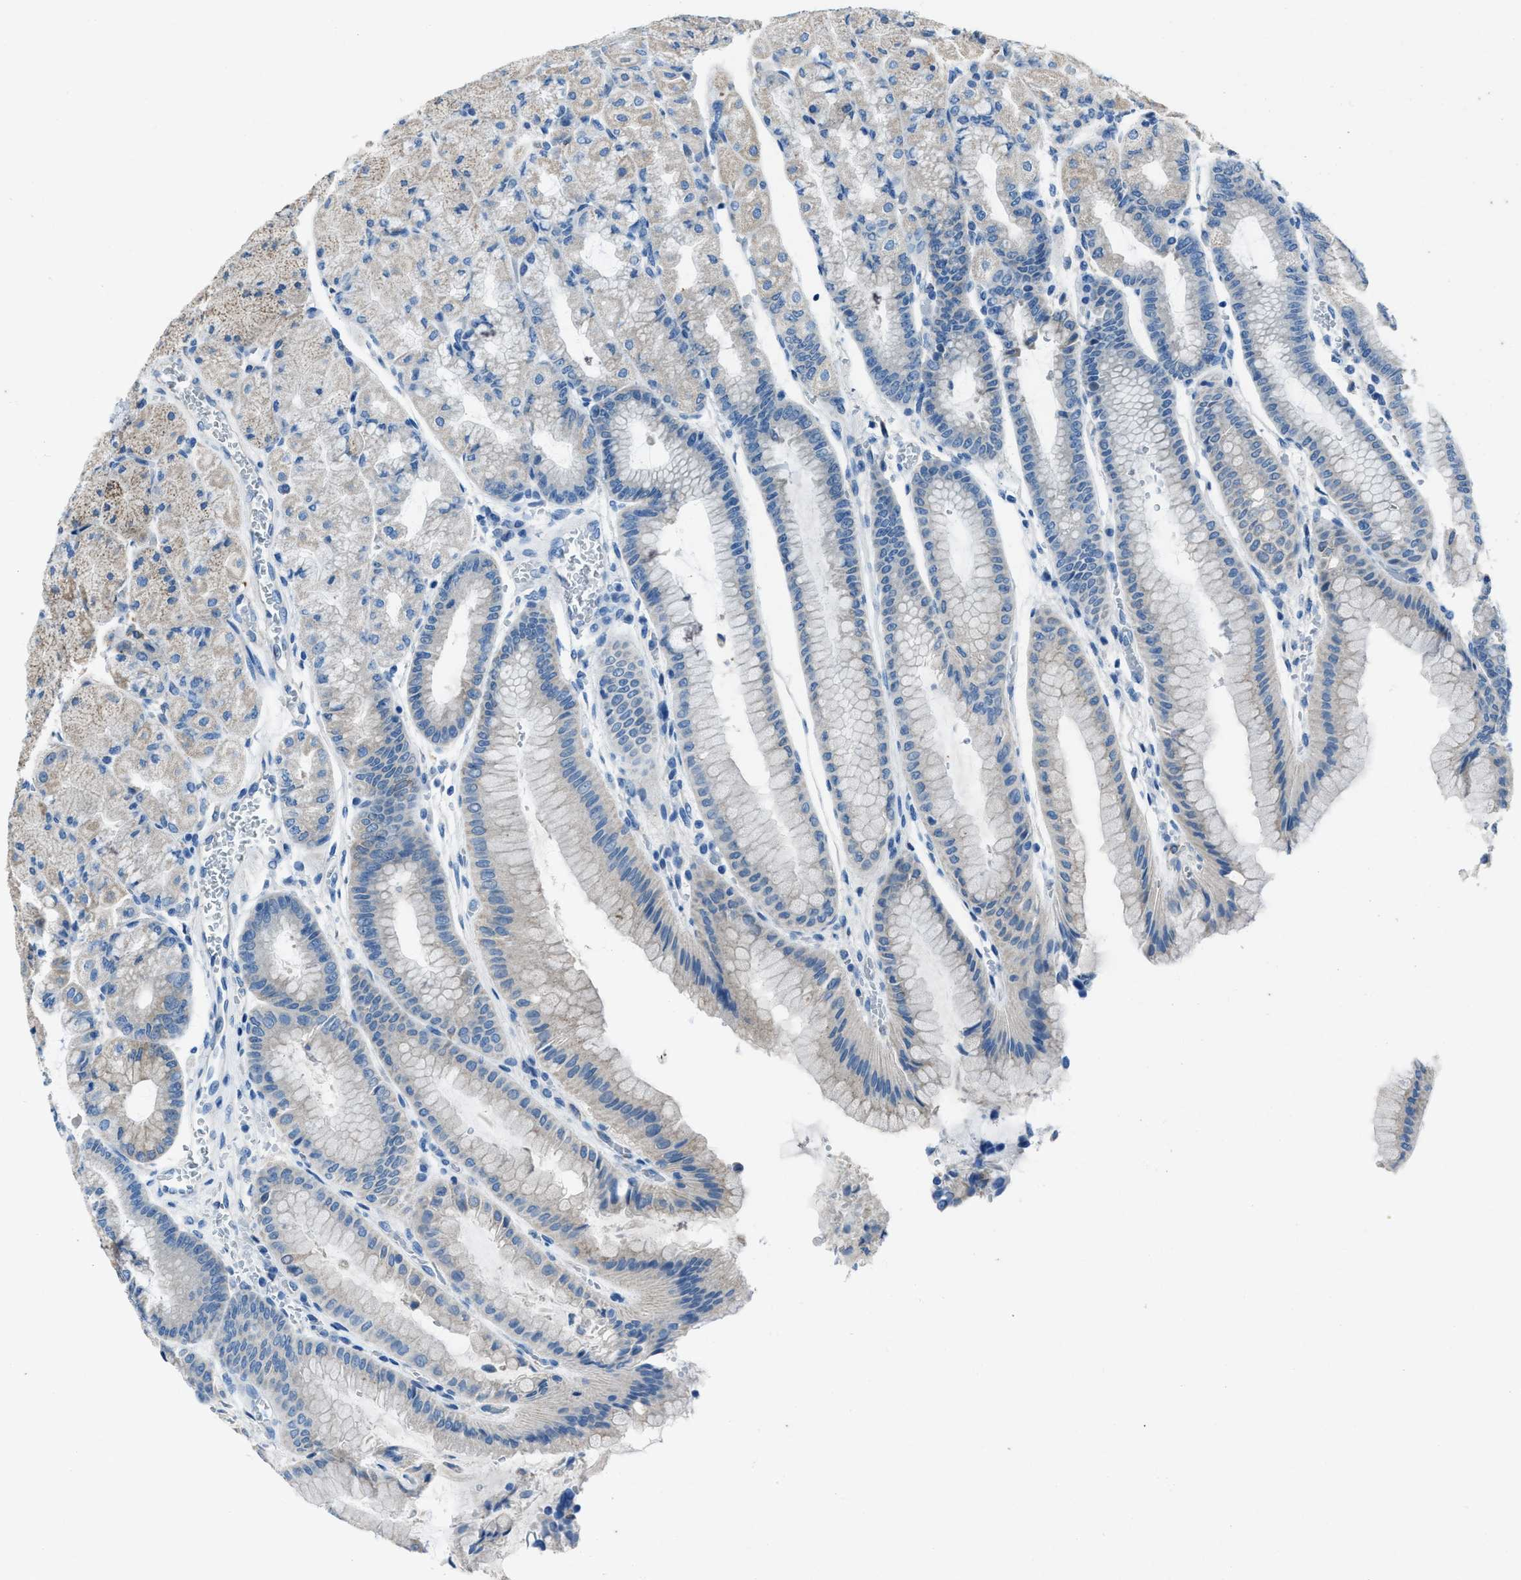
{"staining": {"intensity": "moderate", "quantity": "<25%", "location": "cytoplasmic/membranous"}, "tissue": "stomach", "cell_type": "Glandular cells", "image_type": "normal", "snomed": [{"axis": "morphology", "description": "Normal tissue, NOS"}, {"axis": "morphology", "description": "Carcinoid, malignant, NOS"}, {"axis": "topography", "description": "Stomach, upper"}], "caption": "This is an image of immunohistochemistry staining of normal stomach, which shows moderate positivity in the cytoplasmic/membranous of glandular cells.", "gene": "AMACR", "patient": {"sex": "male", "age": 39}}